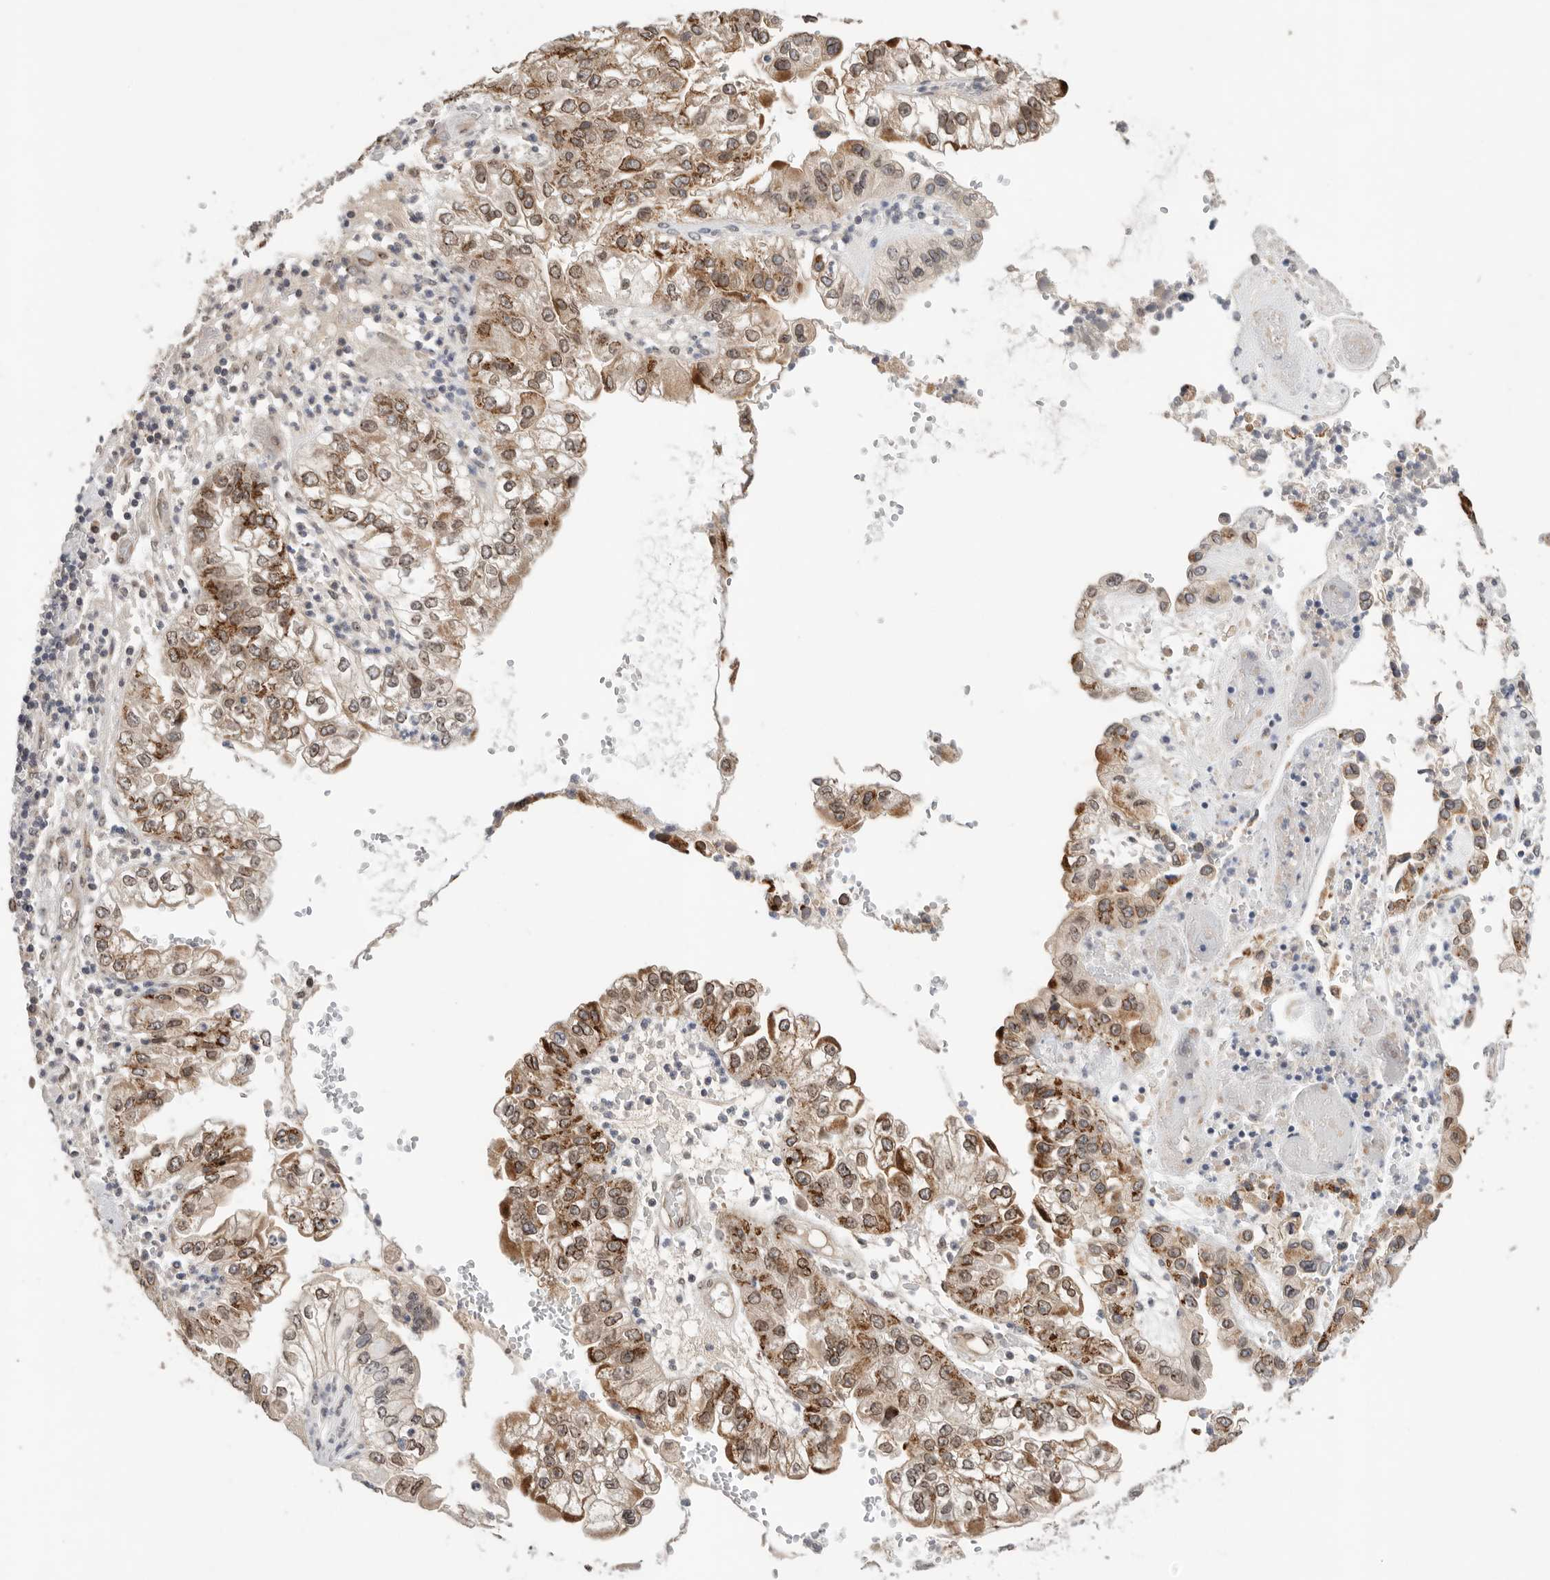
{"staining": {"intensity": "moderate", "quantity": ">75%", "location": "cytoplasmic/membranous,nuclear"}, "tissue": "liver cancer", "cell_type": "Tumor cells", "image_type": "cancer", "snomed": [{"axis": "morphology", "description": "Cholangiocarcinoma"}, {"axis": "topography", "description": "Liver"}], "caption": "Human liver cholangiocarcinoma stained with a protein marker displays moderate staining in tumor cells.", "gene": "LEMD3", "patient": {"sex": "female", "age": 79}}